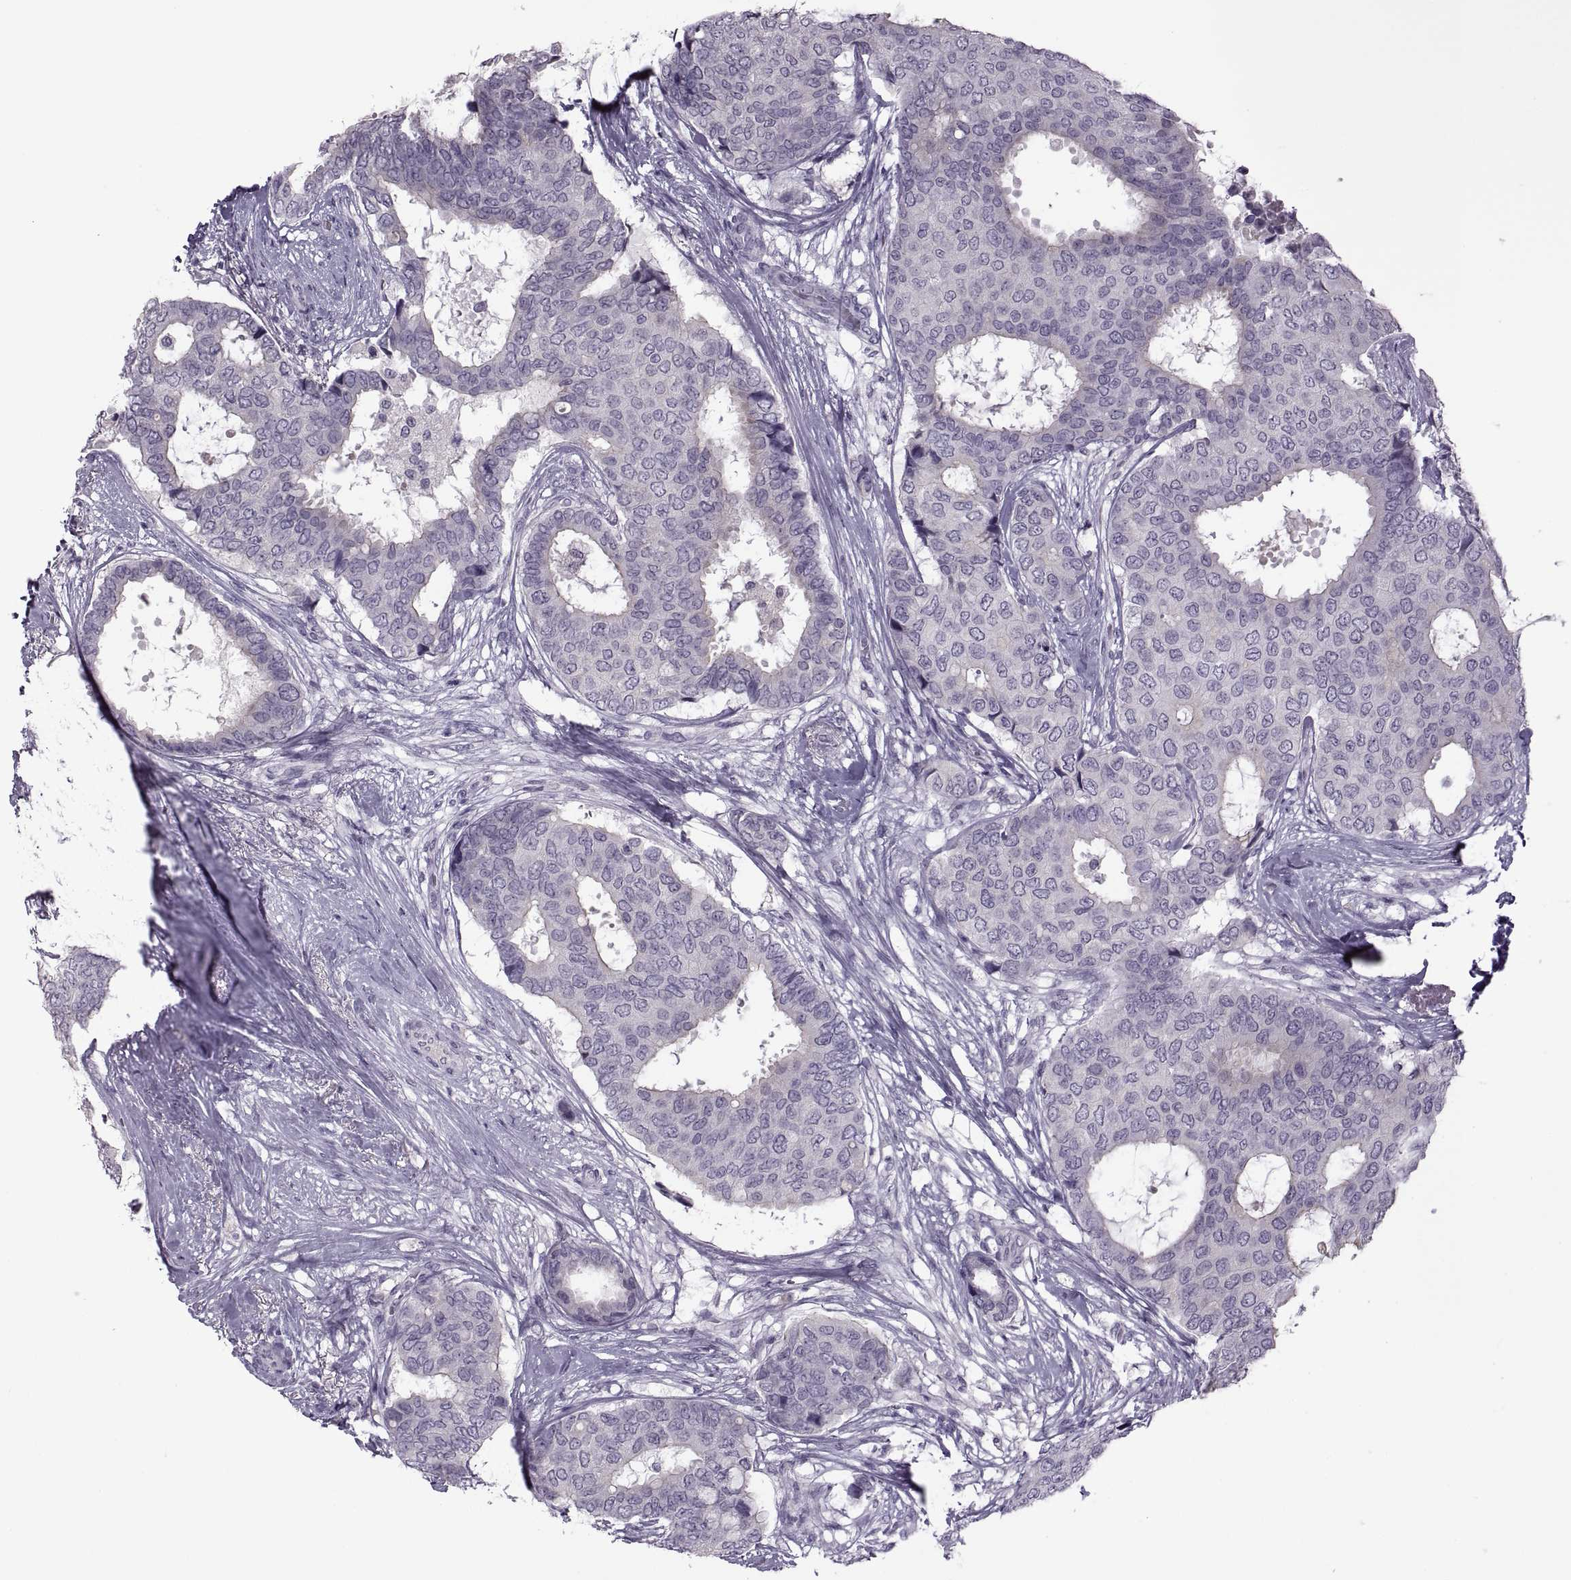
{"staining": {"intensity": "negative", "quantity": "none", "location": "none"}, "tissue": "breast cancer", "cell_type": "Tumor cells", "image_type": "cancer", "snomed": [{"axis": "morphology", "description": "Duct carcinoma"}, {"axis": "topography", "description": "Breast"}], "caption": "A high-resolution image shows immunohistochemistry (IHC) staining of breast cancer (invasive ductal carcinoma), which reveals no significant expression in tumor cells.", "gene": "RSPH6A", "patient": {"sex": "female", "age": 75}}